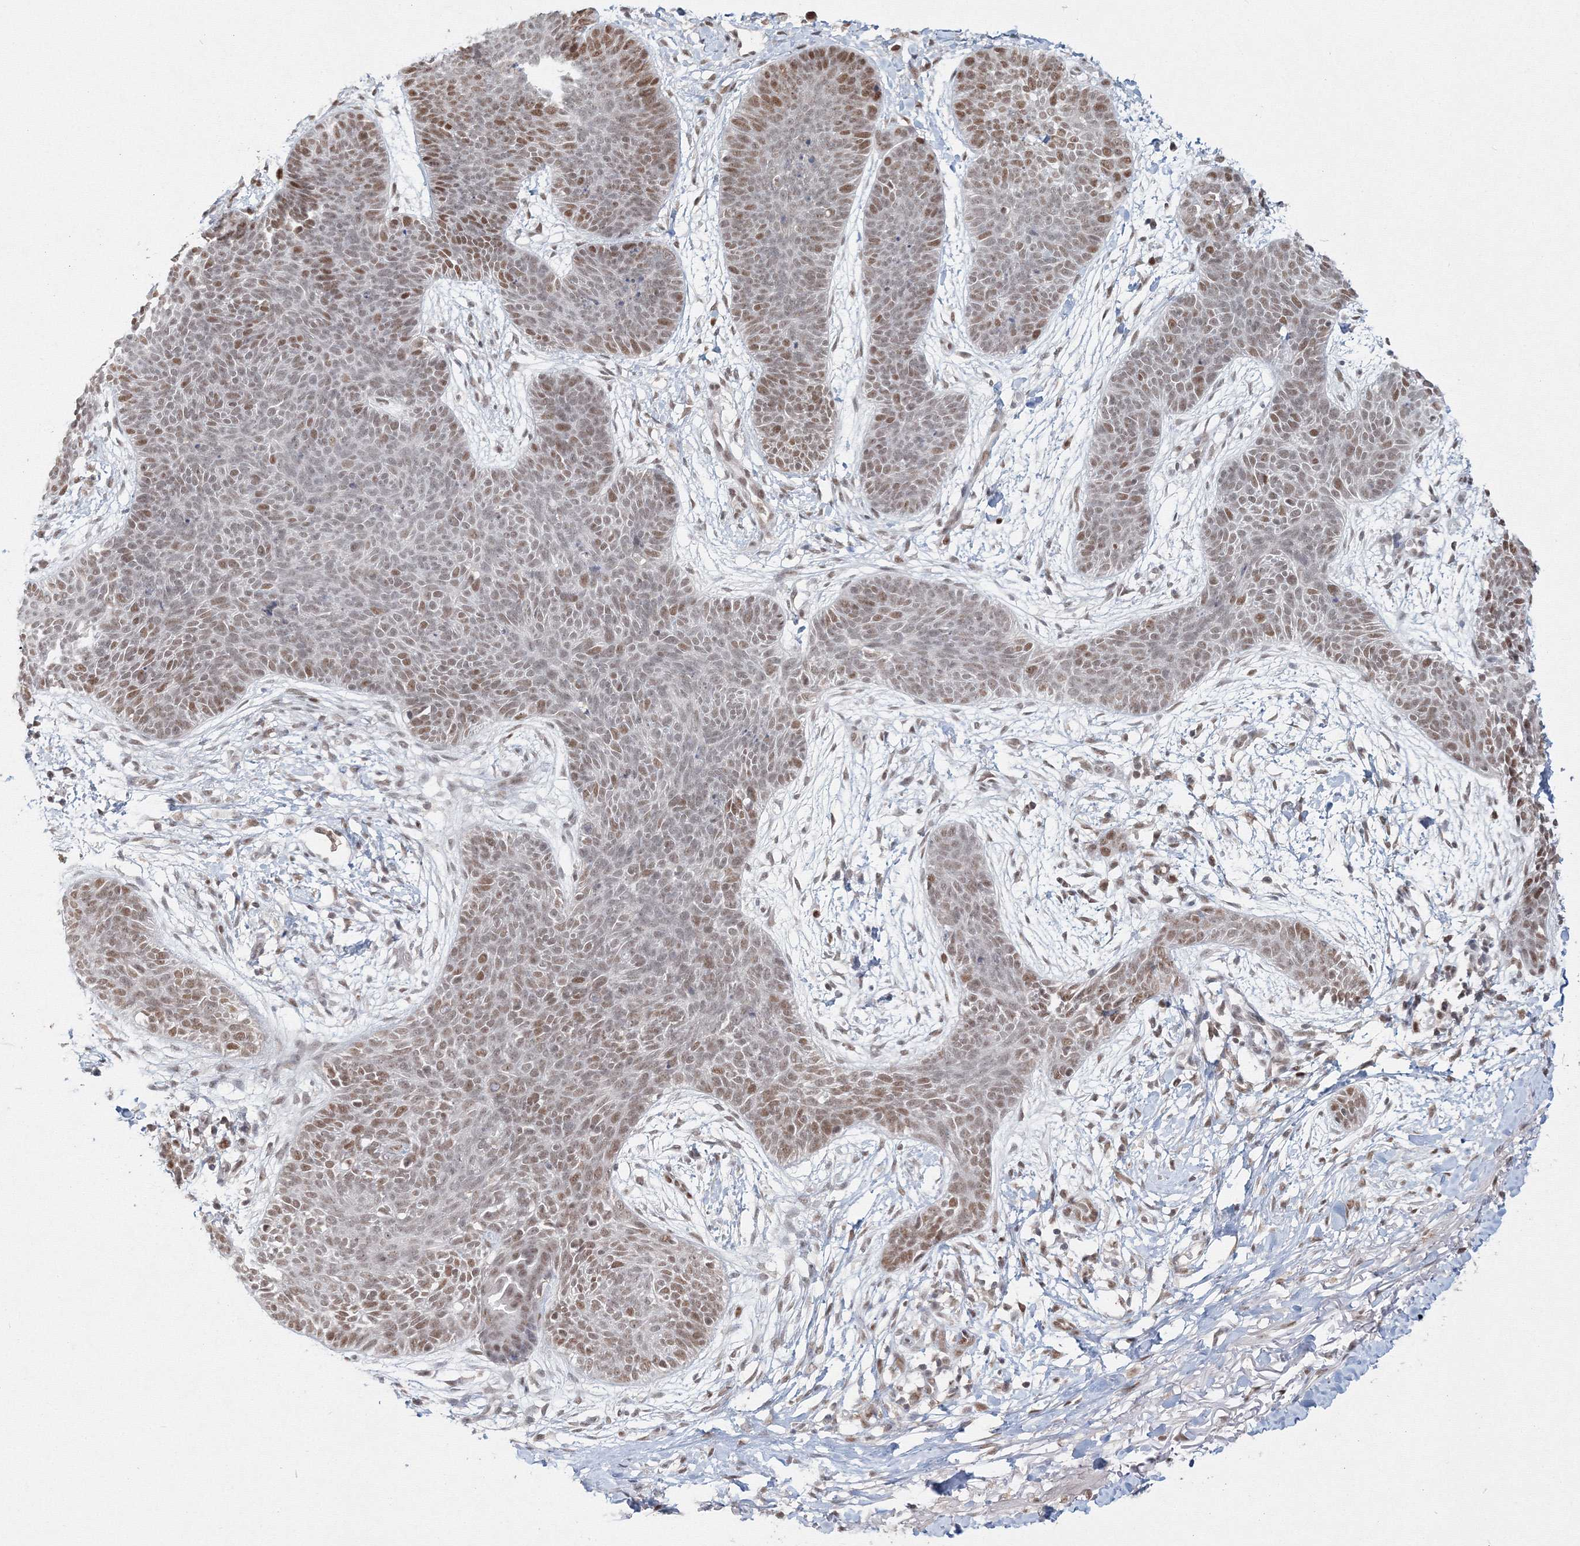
{"staining": {"intensity": "moderate", "quantity": "25%-75%", "location": "nuclear"}, "tissue": "skin cancer", "cell_type": "Tumor cells", "image_type": "cancer", "snomed": [{"axis": "morphology", "description": "Basal cell carcinoma"}, {"axis": "topography", "description": "Skin"}], "caption": "Basal cell carcinoma (skin) stained for a protein (brown) shows moderate nuclear positive positivity in approximately 25%-75% of tumor cells.", "gene": "IWS1", "patient": {"sex": "male", "age": 85}}